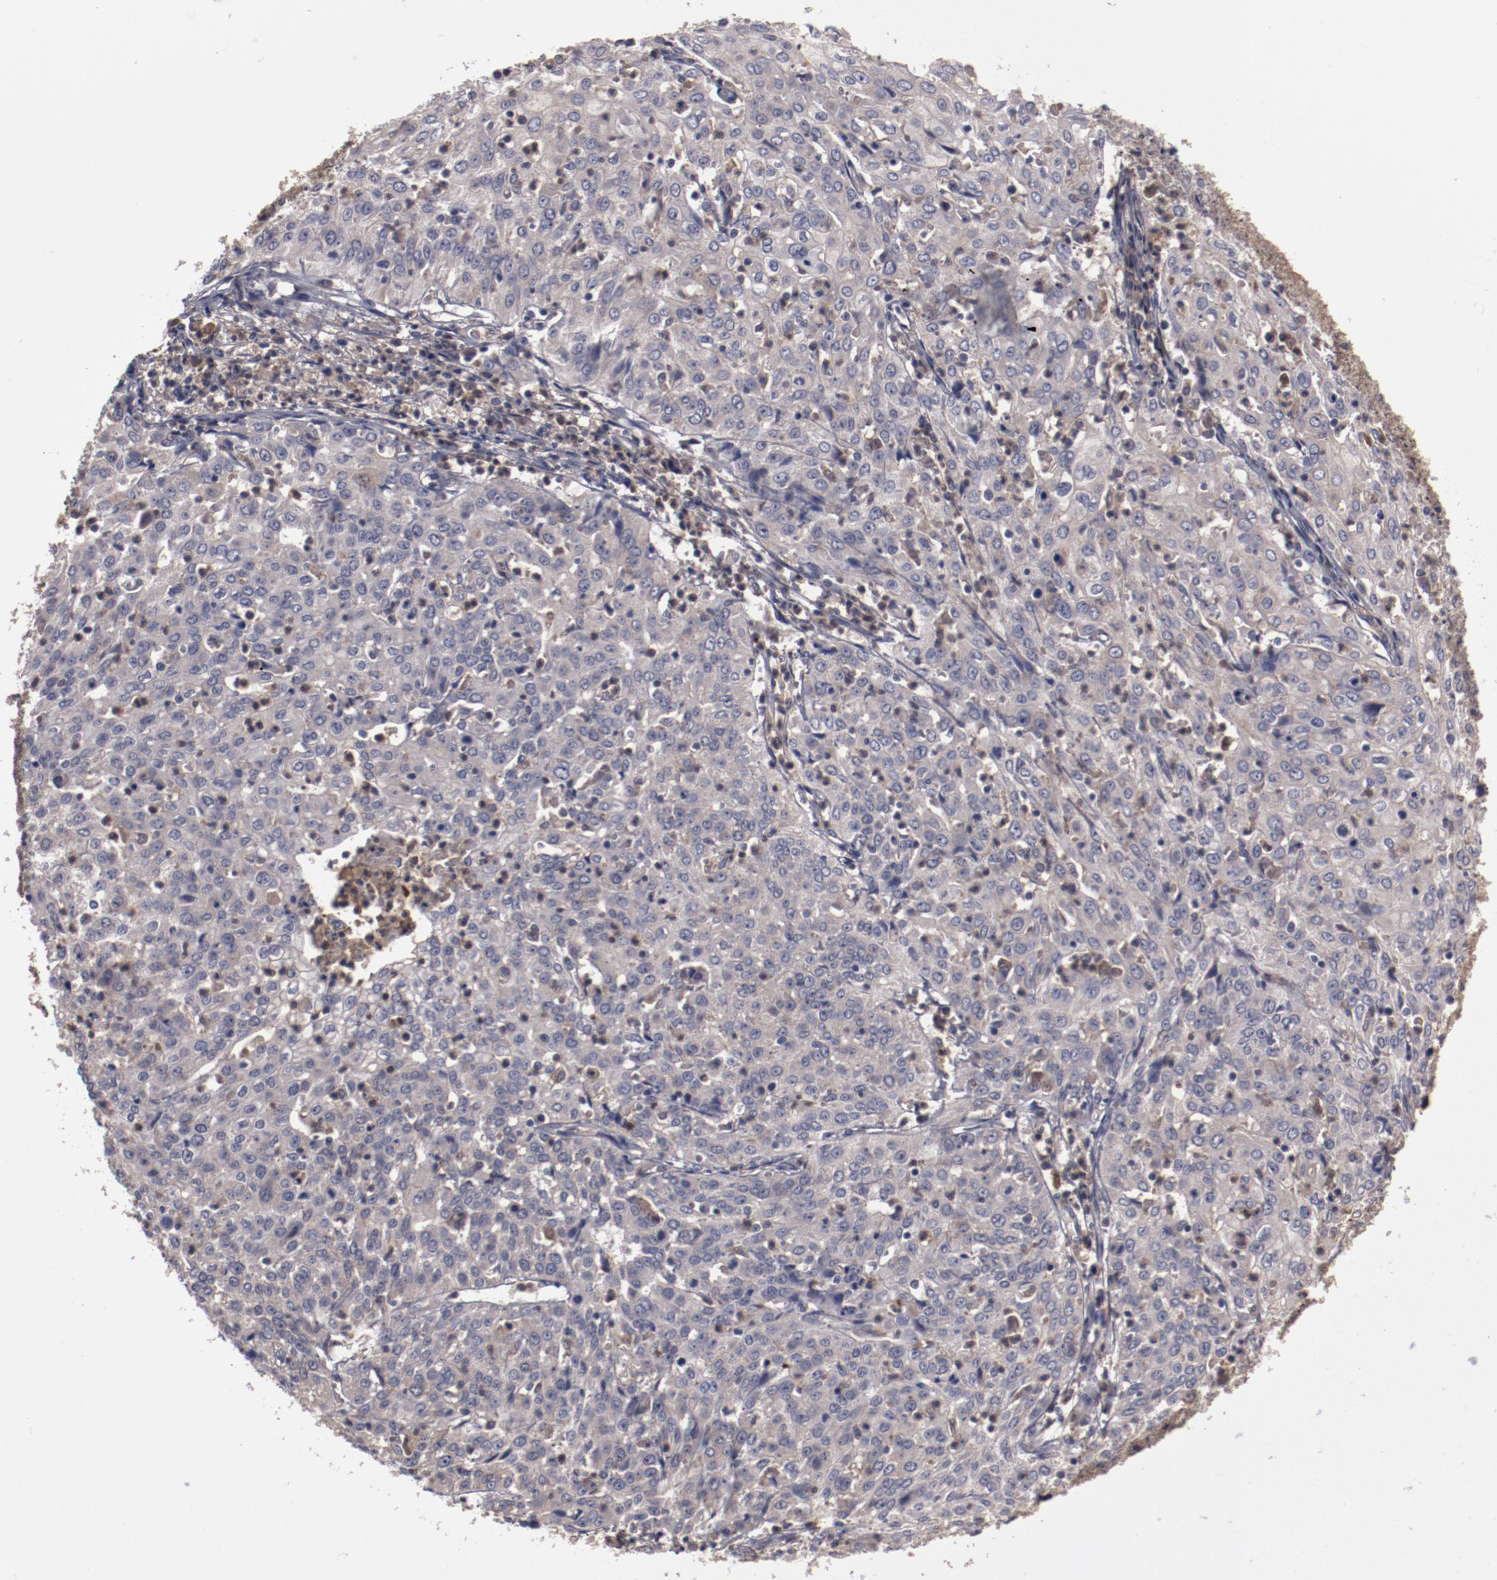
{"staining": {"intensity": "negative", "quantity": "none", "location": "none"}, "tissue": "cervical cancer", "cell_type": "Tumor cells", "image_type": "cancer", "snomed": [{"axis": "morphology", "description": "Squamous cell carcinoma, NOS"}, {"axis": "topography", "description": "Cervix"}], "caption": "This is an immunohistochemistry (IHC) histopathology image of squamous cell carcinoma (cervical). There is no expression in tumor cells.", "gene": "CP", "patient": {"sex": "female", "age": 39}}